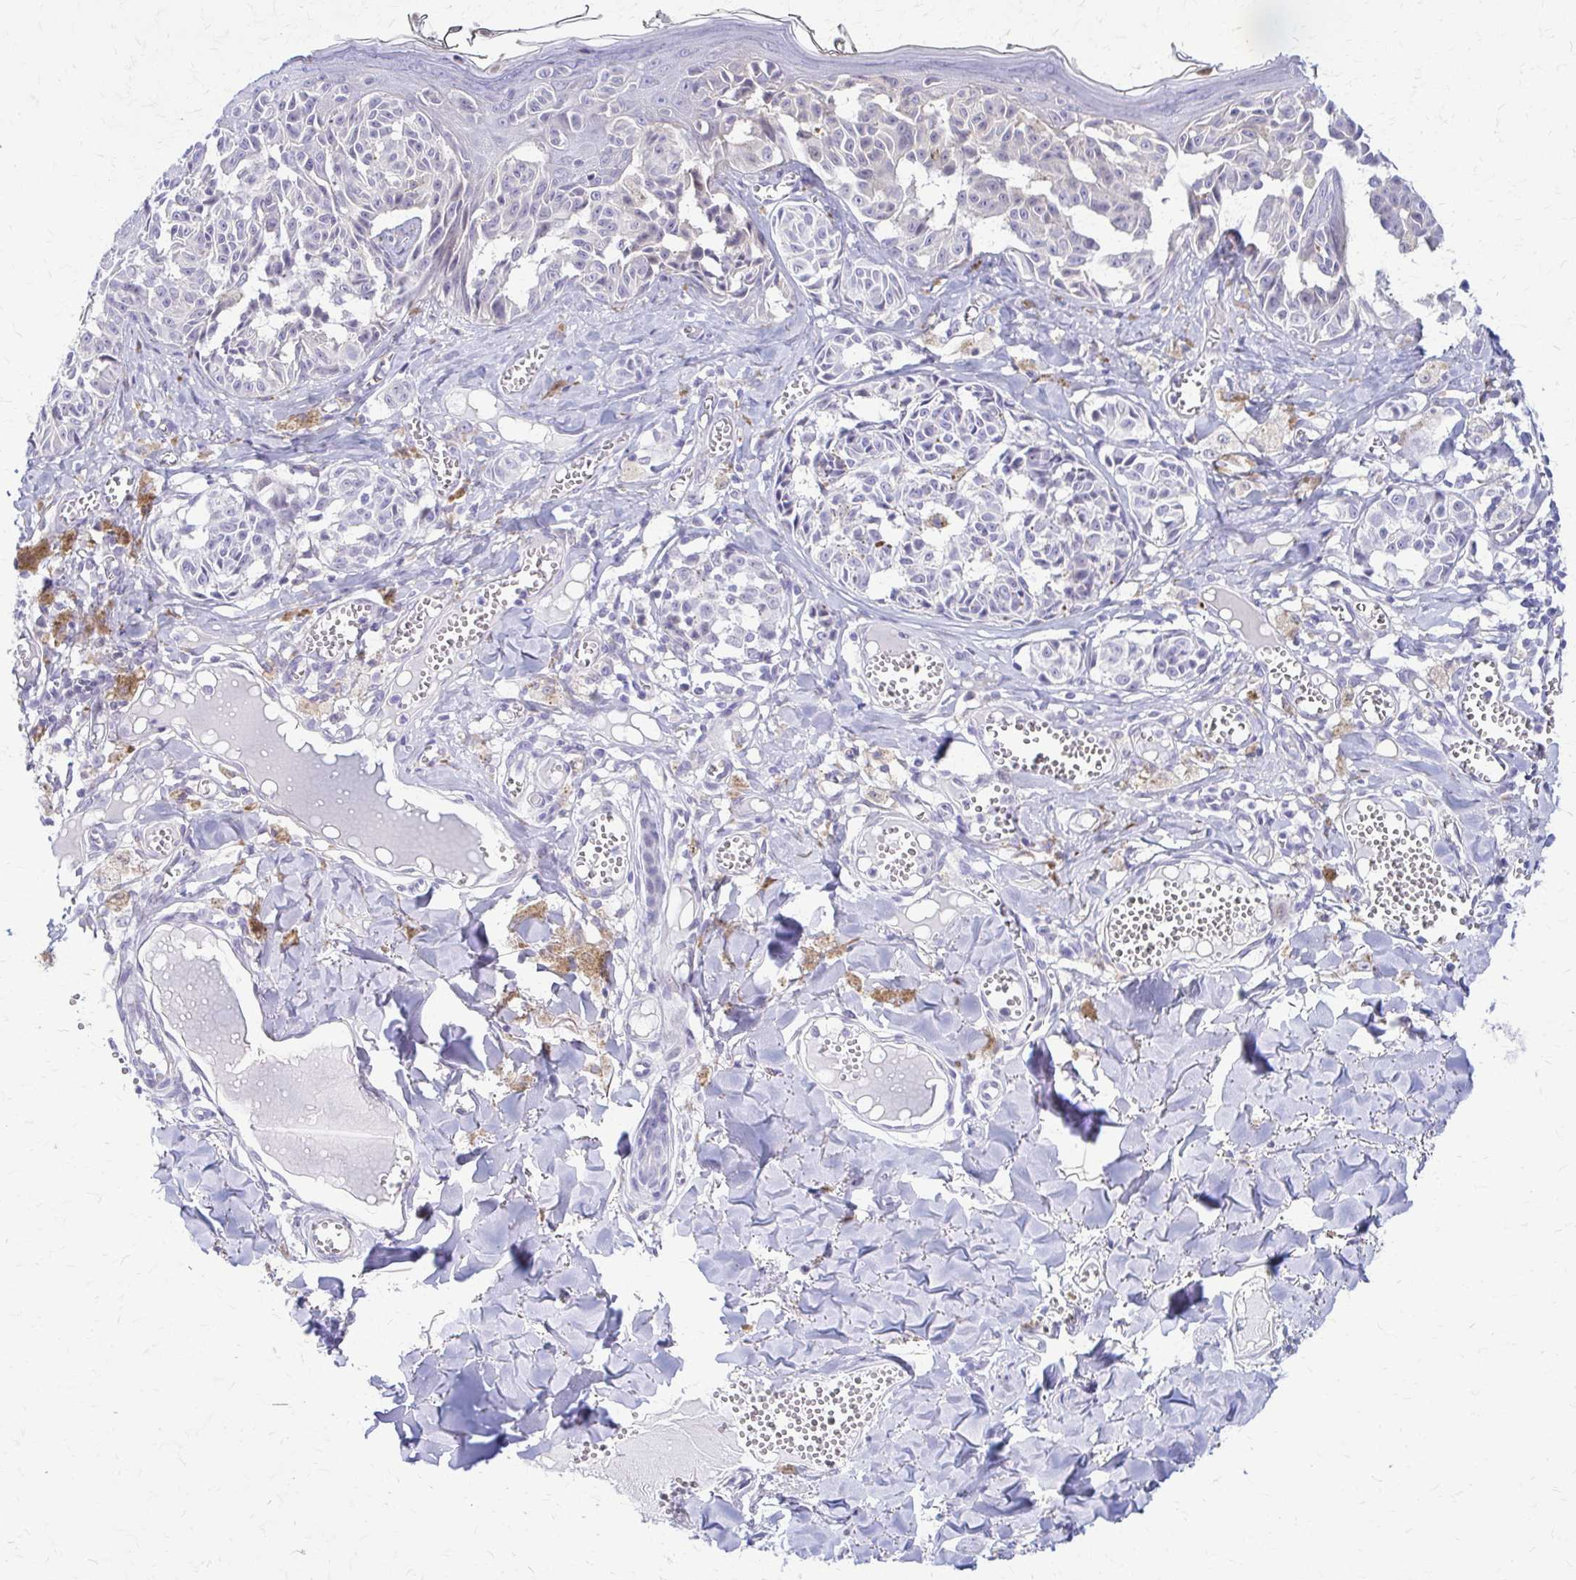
{"staining": {"intensity": "negative", "quantity": "none", "location": "none"}, "tissue": "melanoma", "cell_type": "Tumor cells", "image_type": "cancer", "snomed": [{"axis": "morphology", "description": "Malignant melanoma, NOS"}, {"axis": "topography", "description": "Skin"}], "caption": "IHC micrograph of human melanoma stained for a protein (brown), which displays no staining in tumor cells.", "gene": "RHOBTB2", "patient": {"sex": "female", "age": 43}}